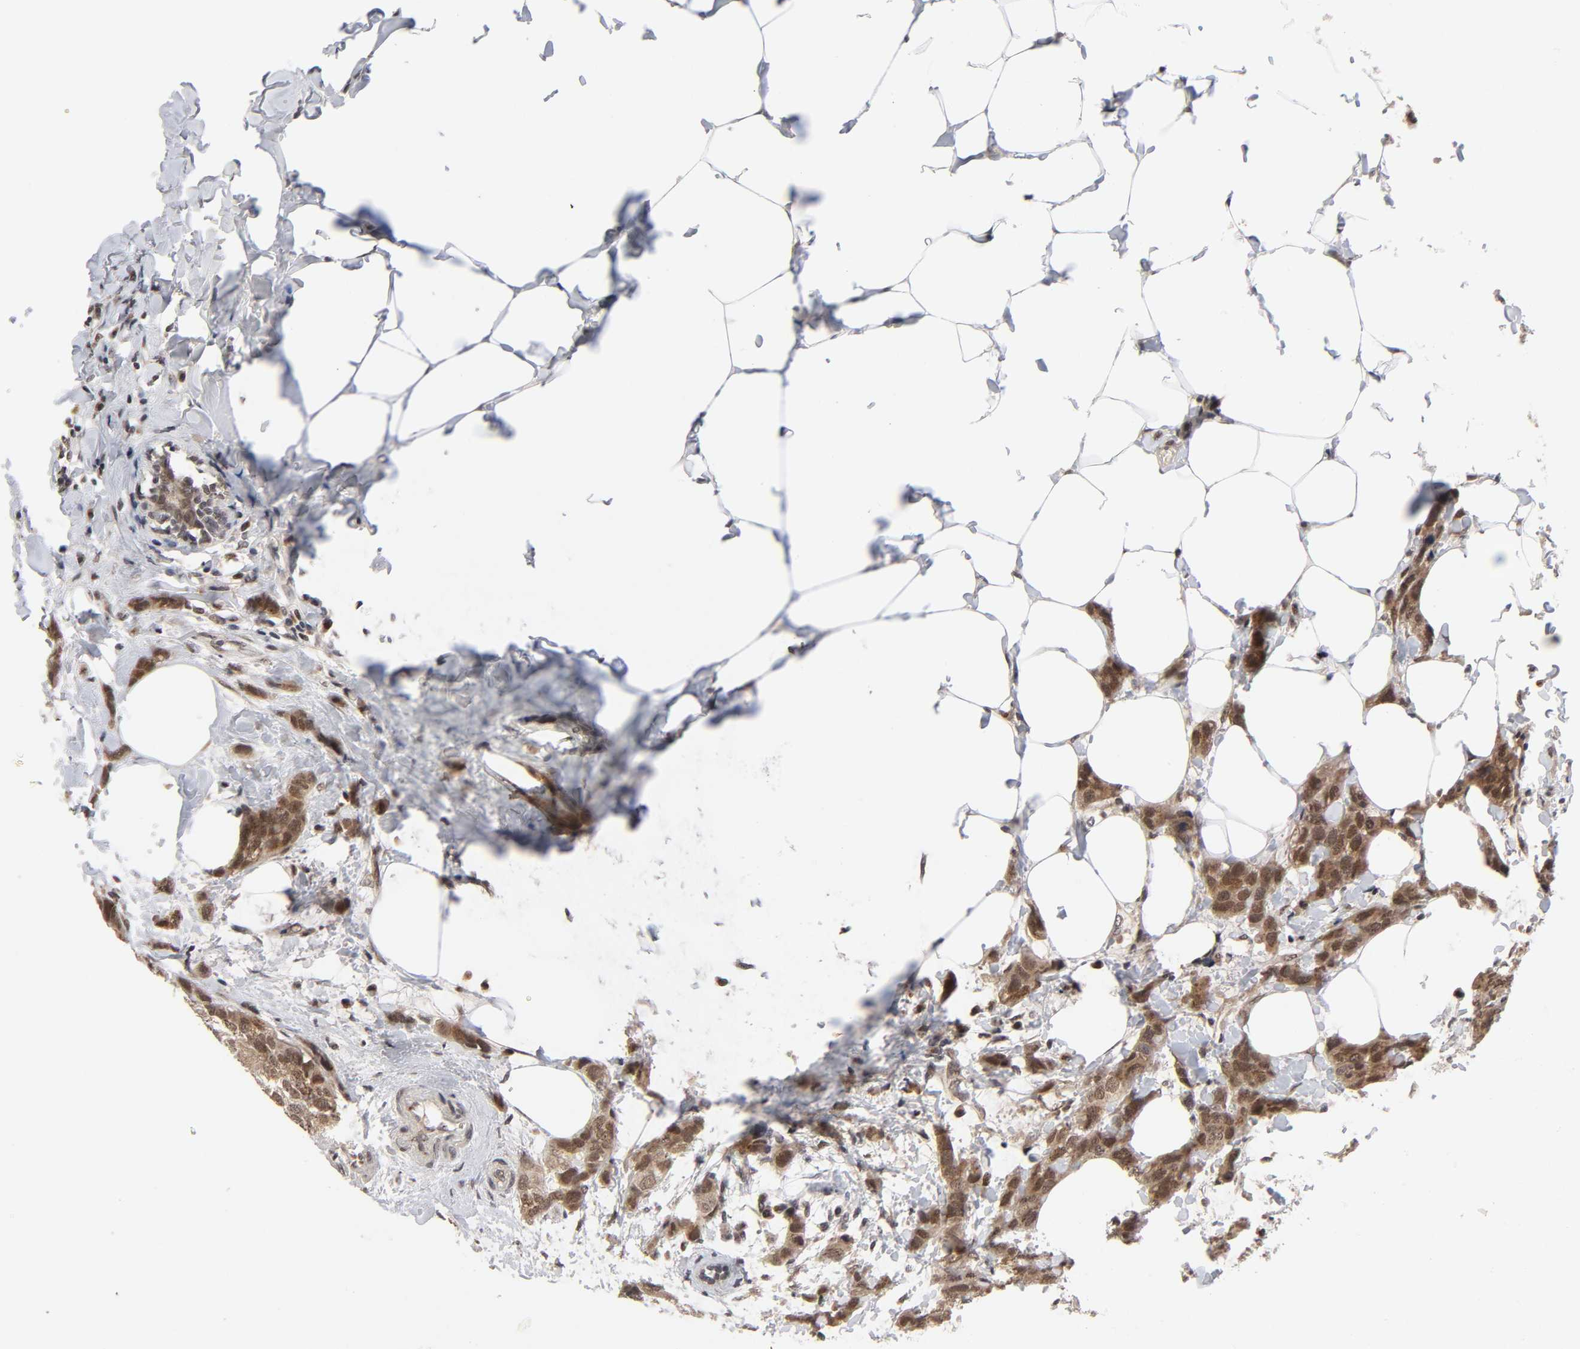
{"staining": {"intensity": "strong", "quantity": ">75%", "location": "cytoplasmic/membranous,nuclear"}, "tissue": "breast cancer", "cell_type": "Tumor cells", "image_type": "cancer", "snomed": [{"axis": "morphology", "description": "Normal tissue, NOS"}, {"axis": "morphology", "description": "Duct carcinoma"}, {"axis": "topography", "description": "Breast"}], "caption": "Brown immunohistochemical staining in breast invasive ductal carcinoma displays strong cytoplasmic/membranous and nuclear expression in approximately >75% of tumor cells.", "gene": "EP300", "patient": {"sex": "female", "age": 50}}